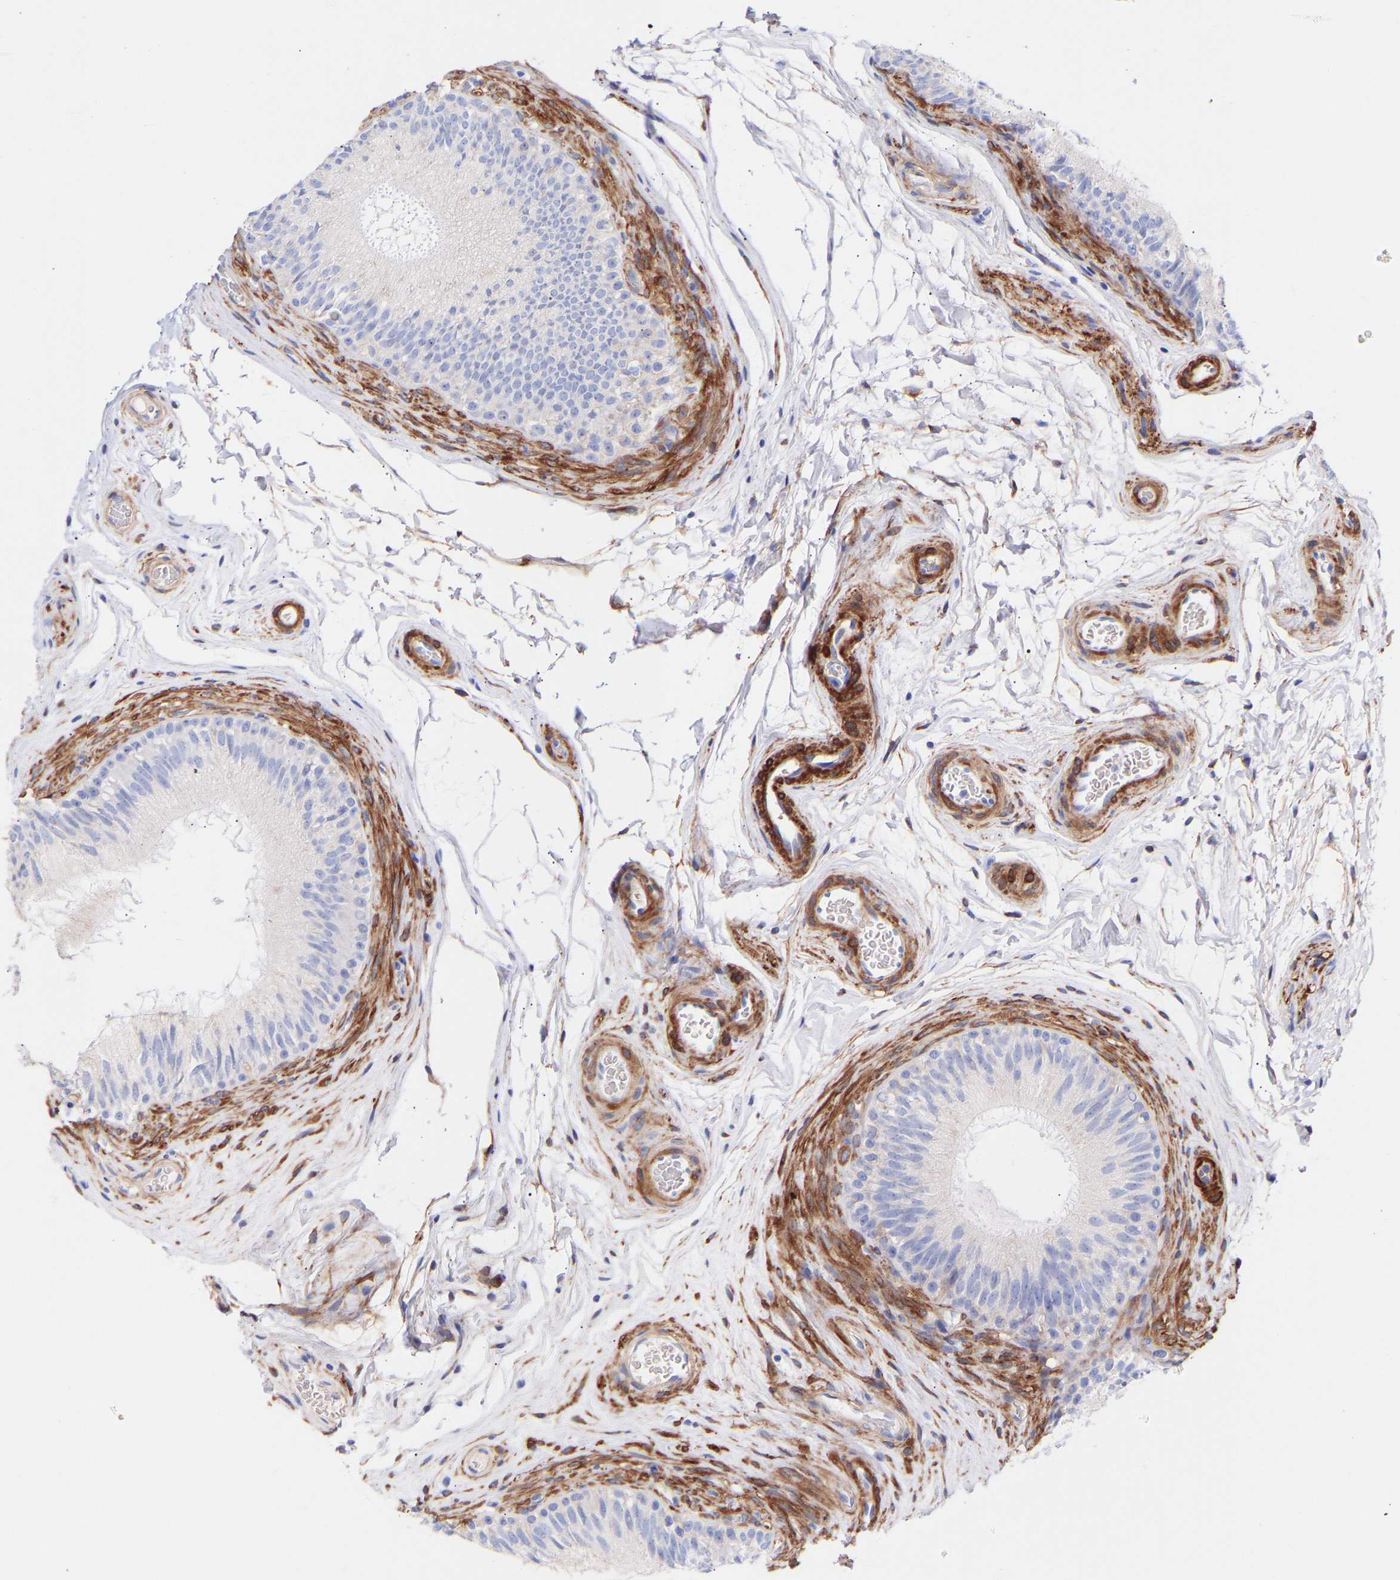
{"staining": {"intensity": "negative", "quantity": "none", "location": "none"}, "tissue": "epididymis", "cell_type": "Glandular cells", "image_type": "normal", "snomed": [{"axis": "morphology", "description": "Normal tissue, NOS"}, {"axis": "topography", "description": "Testis"}, {"axis": "topography", "description": "Epididymis"}], "caption": "DAB immunohistochemical staining of normal epididymis displays no significant staining in glandular cells.", "gene": "AMPH", "patient": {"sex": "male", "age": 36}}